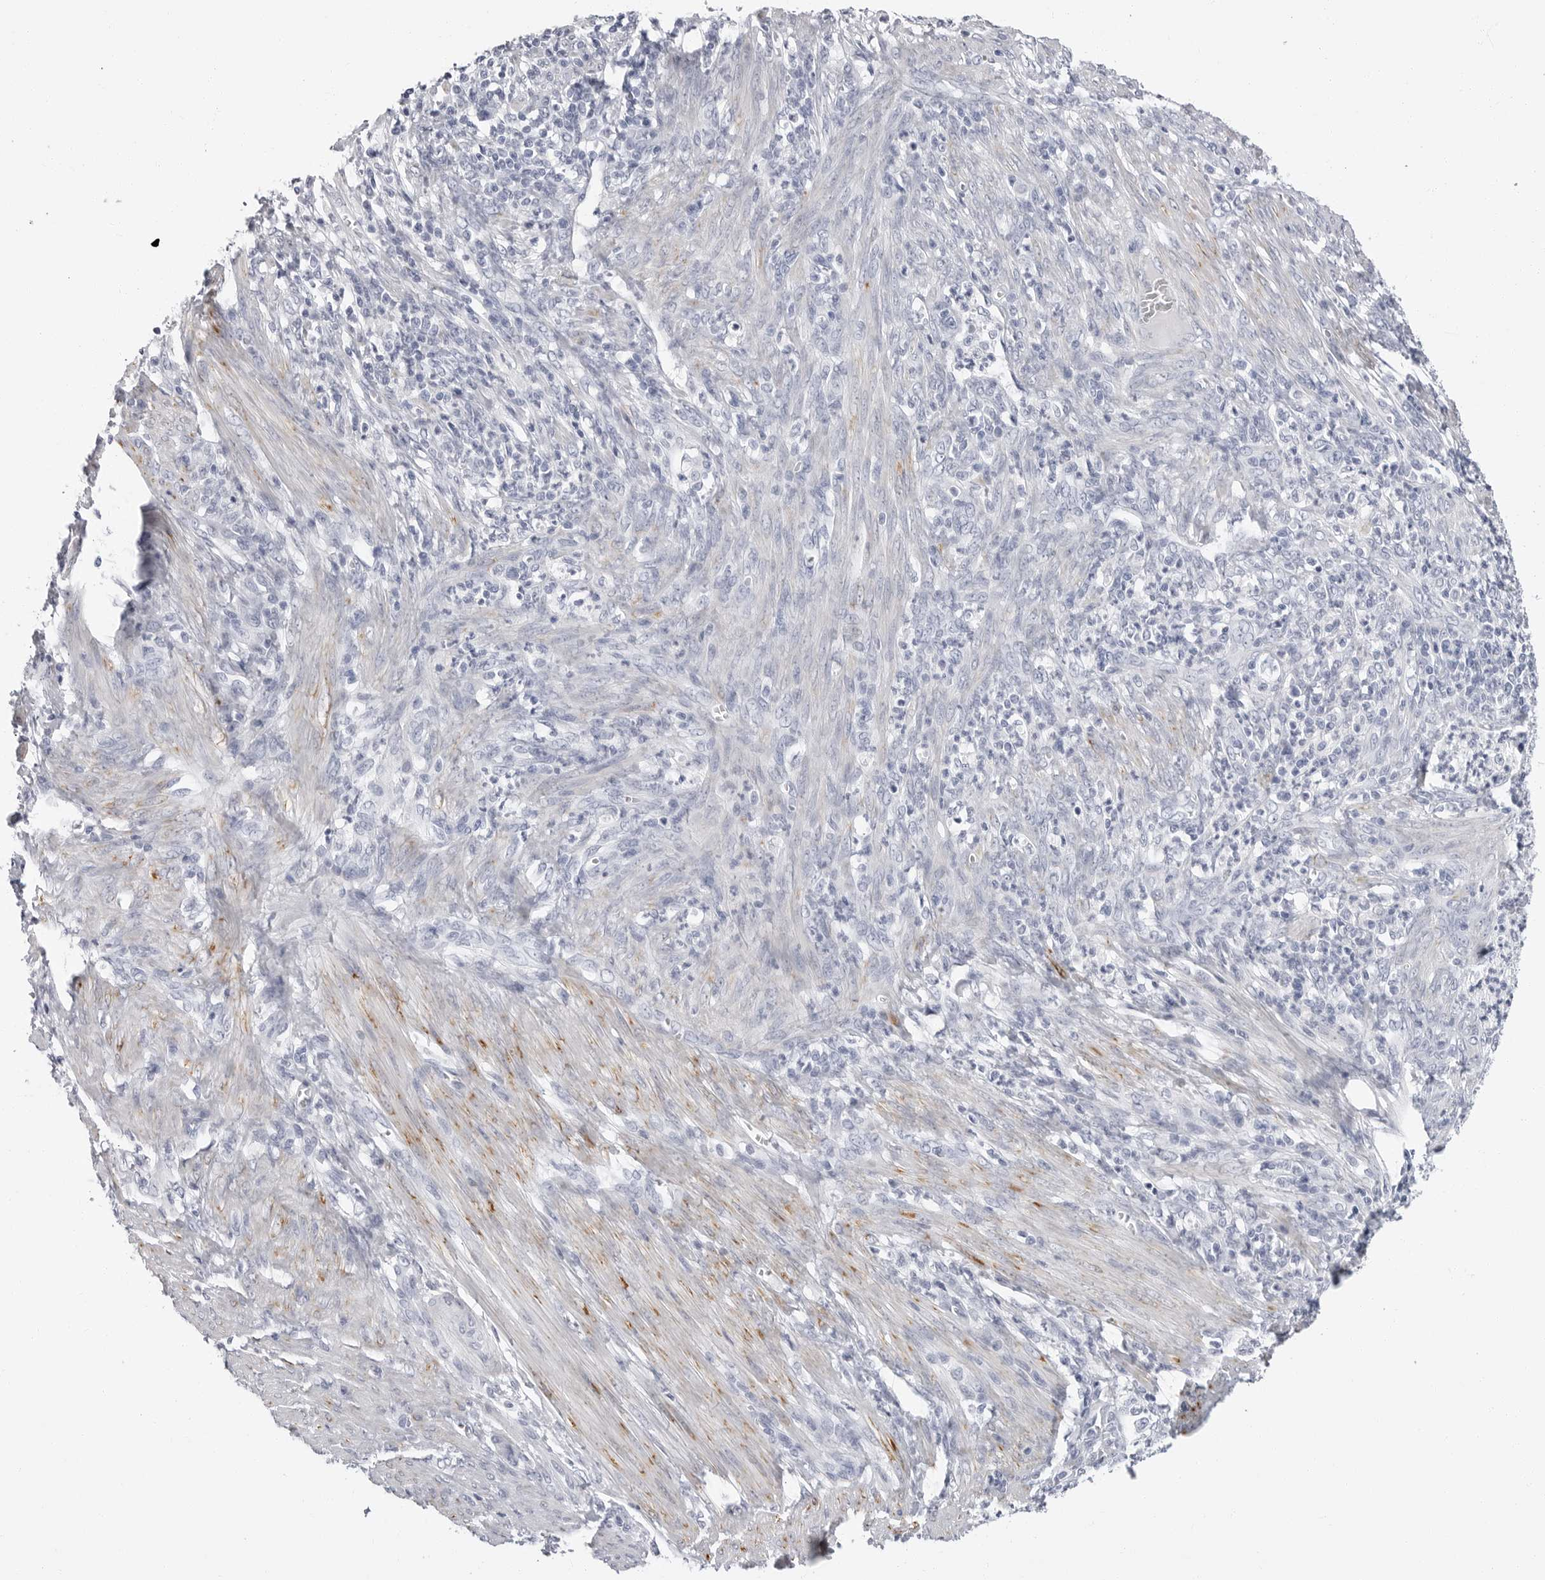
{"staining": {"intensity": "negative", "quantity": "none", "location": "none"}, "tissue": "endometrial cancer", "cell_type": "Tumor cells", "image_type": "cancer", "snomed": [{"axis": "morphology", "description": "Adenocarcinoma, NOS"}, {"axis": "topography", "description": "Endometrium"}], "caption": "Immunohistochemical staining of endometrial cancer shows no significant expression in tumor cells.", "gene": "ERICH3", "patient": {"sex": "female", "age": 49}}